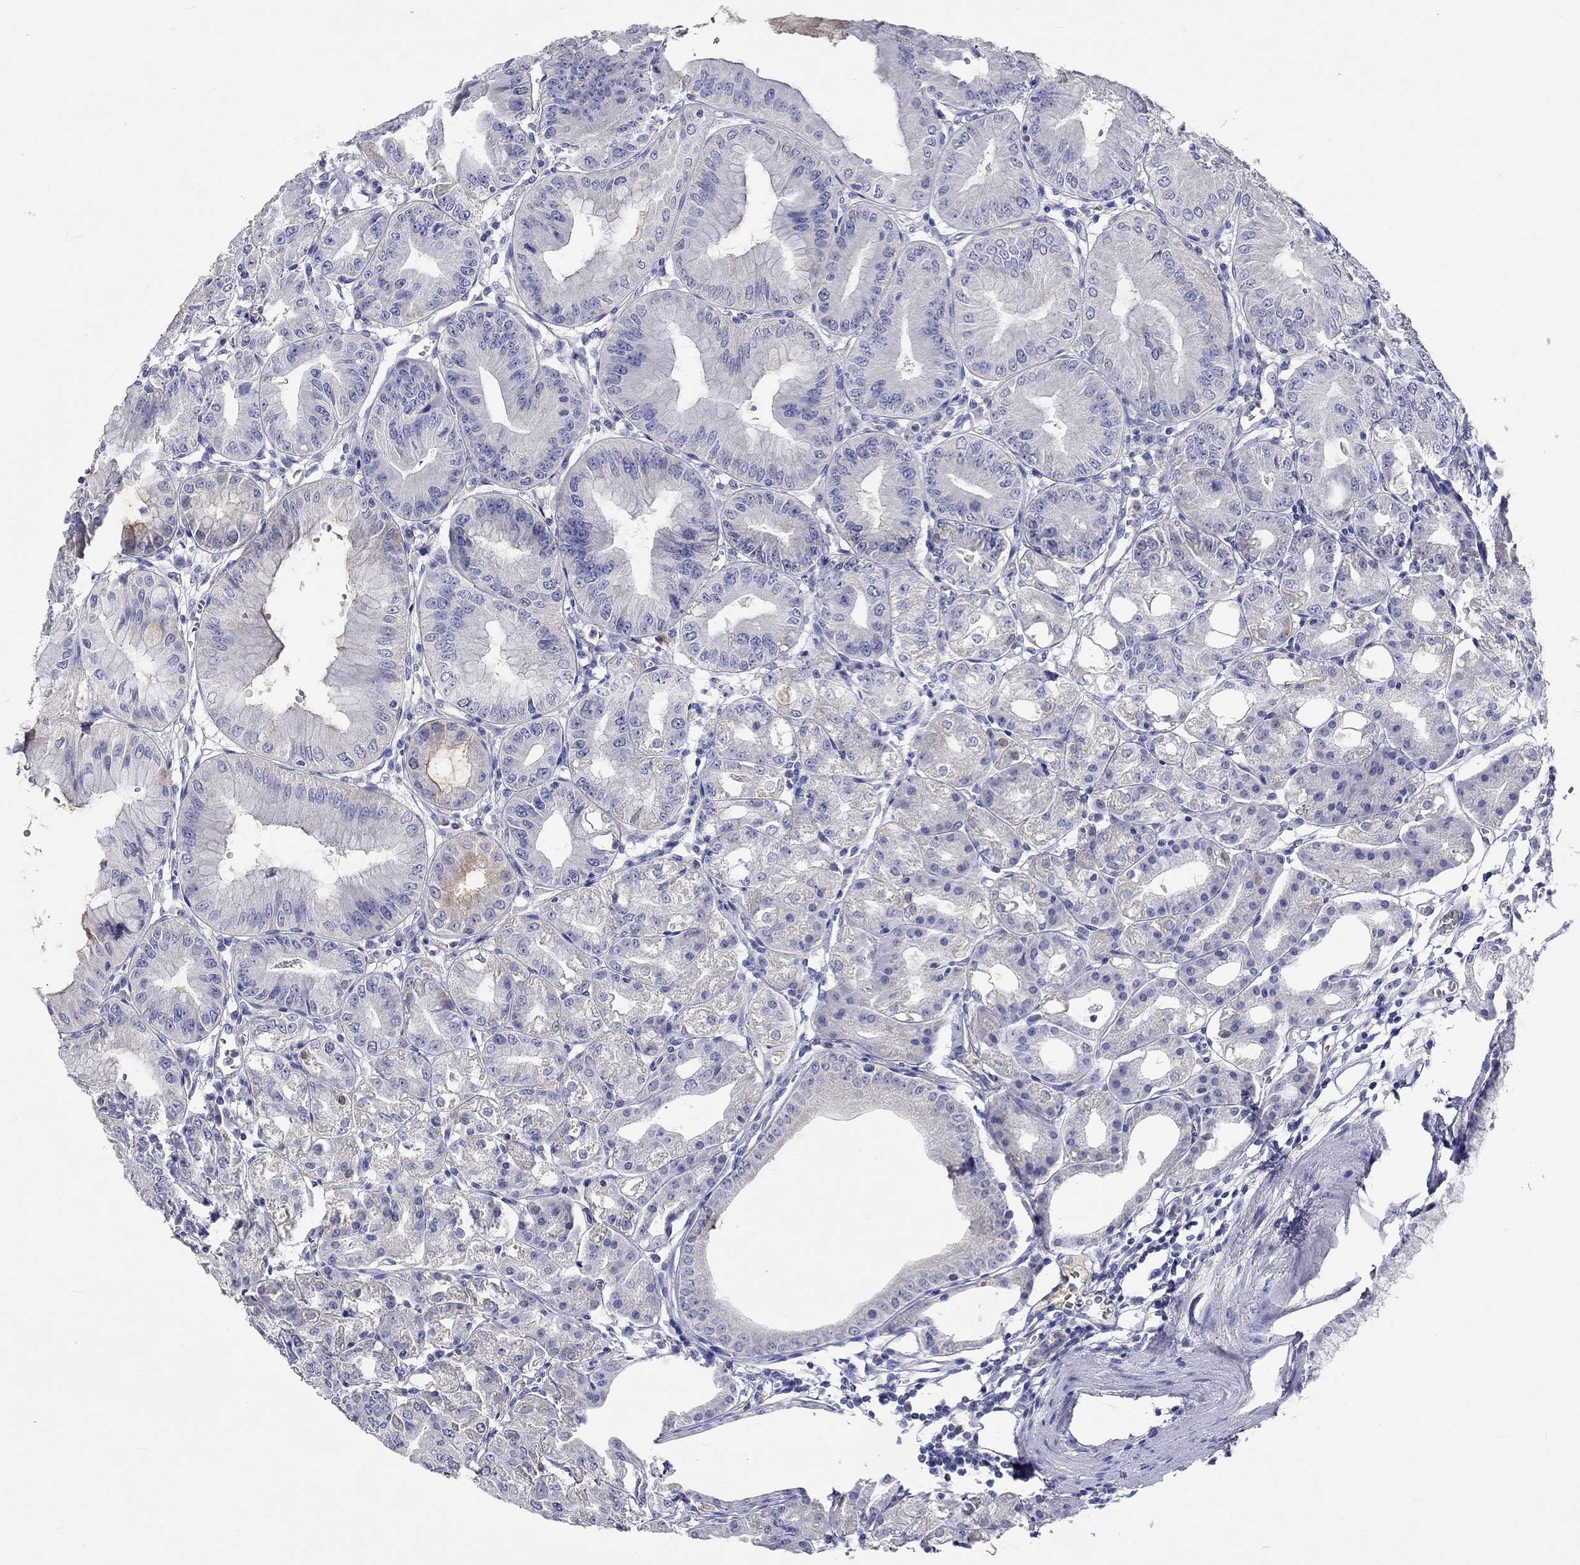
{"staining": {"intensity": "moderate", "quantity": "<25%", "location": "cytoplasmic/membranous"}, "tissue": "stomach", "cell_type": "Glandular cells", "image_type": "normal", "snomed": [{"axis": "morphology", "description": "Normal tissue, NOS"}, {"axis": "topography", "description": "Stomach"}], "caption": "Brown immunohistochemical staining in unremarkable human stomach displays moderate cytoplasmic/membranous positivity in approximately <25% of glandular cells. (DAB (3,3'-diaminobenzidine) IHC with brightfield microscopy, high magnification).", "gene": "LRFN4", "patient": {"sex": "male", "age": 71}}